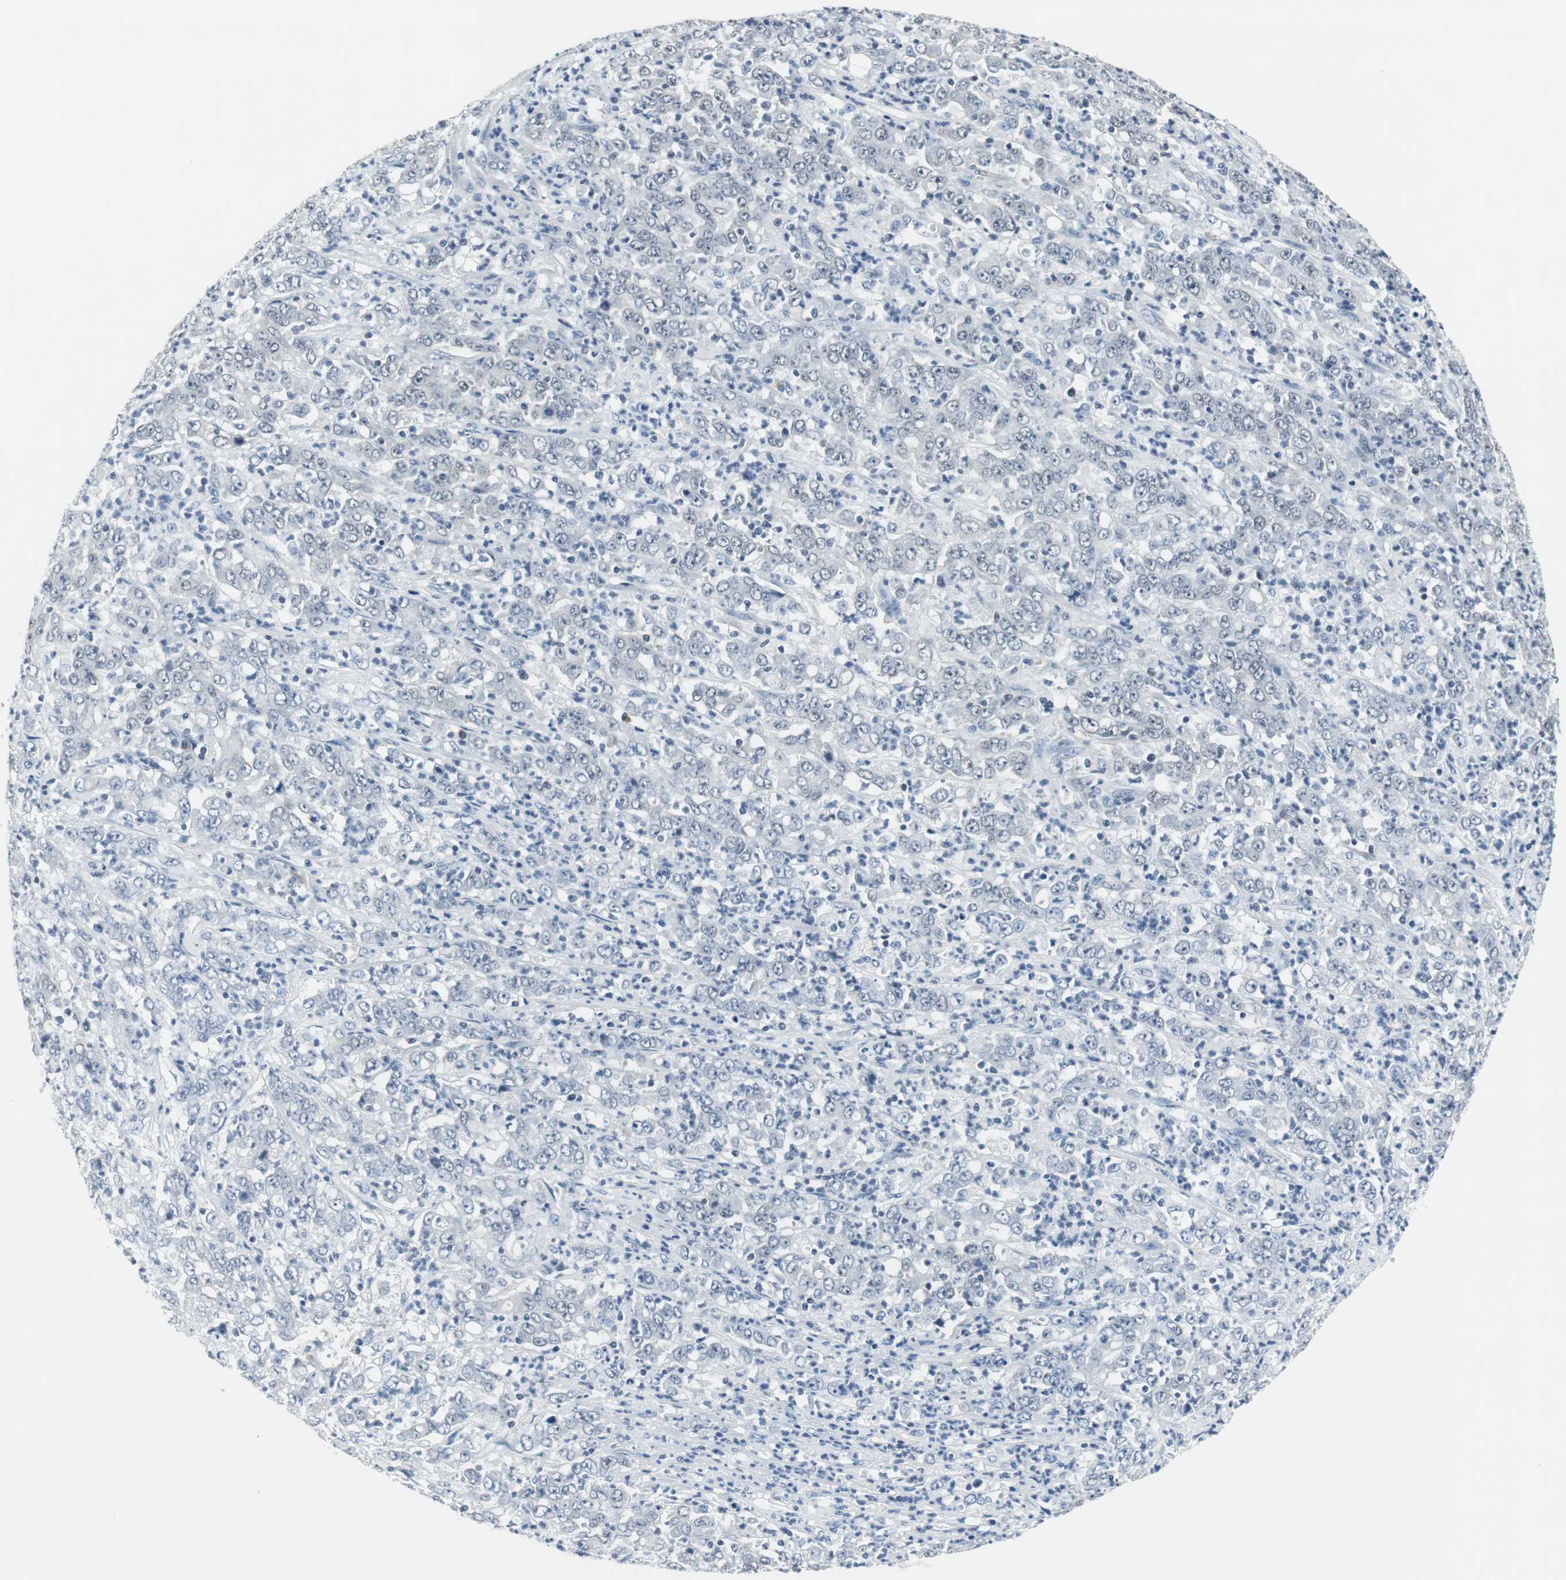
{"staining": {"intensity": "negative", "quantity": "none", "location": "none"}, "tissue": "stomach cancer", "cell_type": "Tumor cells", "image_type": "cancer", "snomed": [{"axis": "morphology", "description": "Adenocarcinoma, NOS"}, {"axis": "topography", "description": "Stomach, lower"}], "caption": "Protein analysis of stomach cancer (adenocarcinoma) reveals no significant positivity in tumor cells.", "gene": "ELK1", "patient": {"sex": "female", "age": 71}}